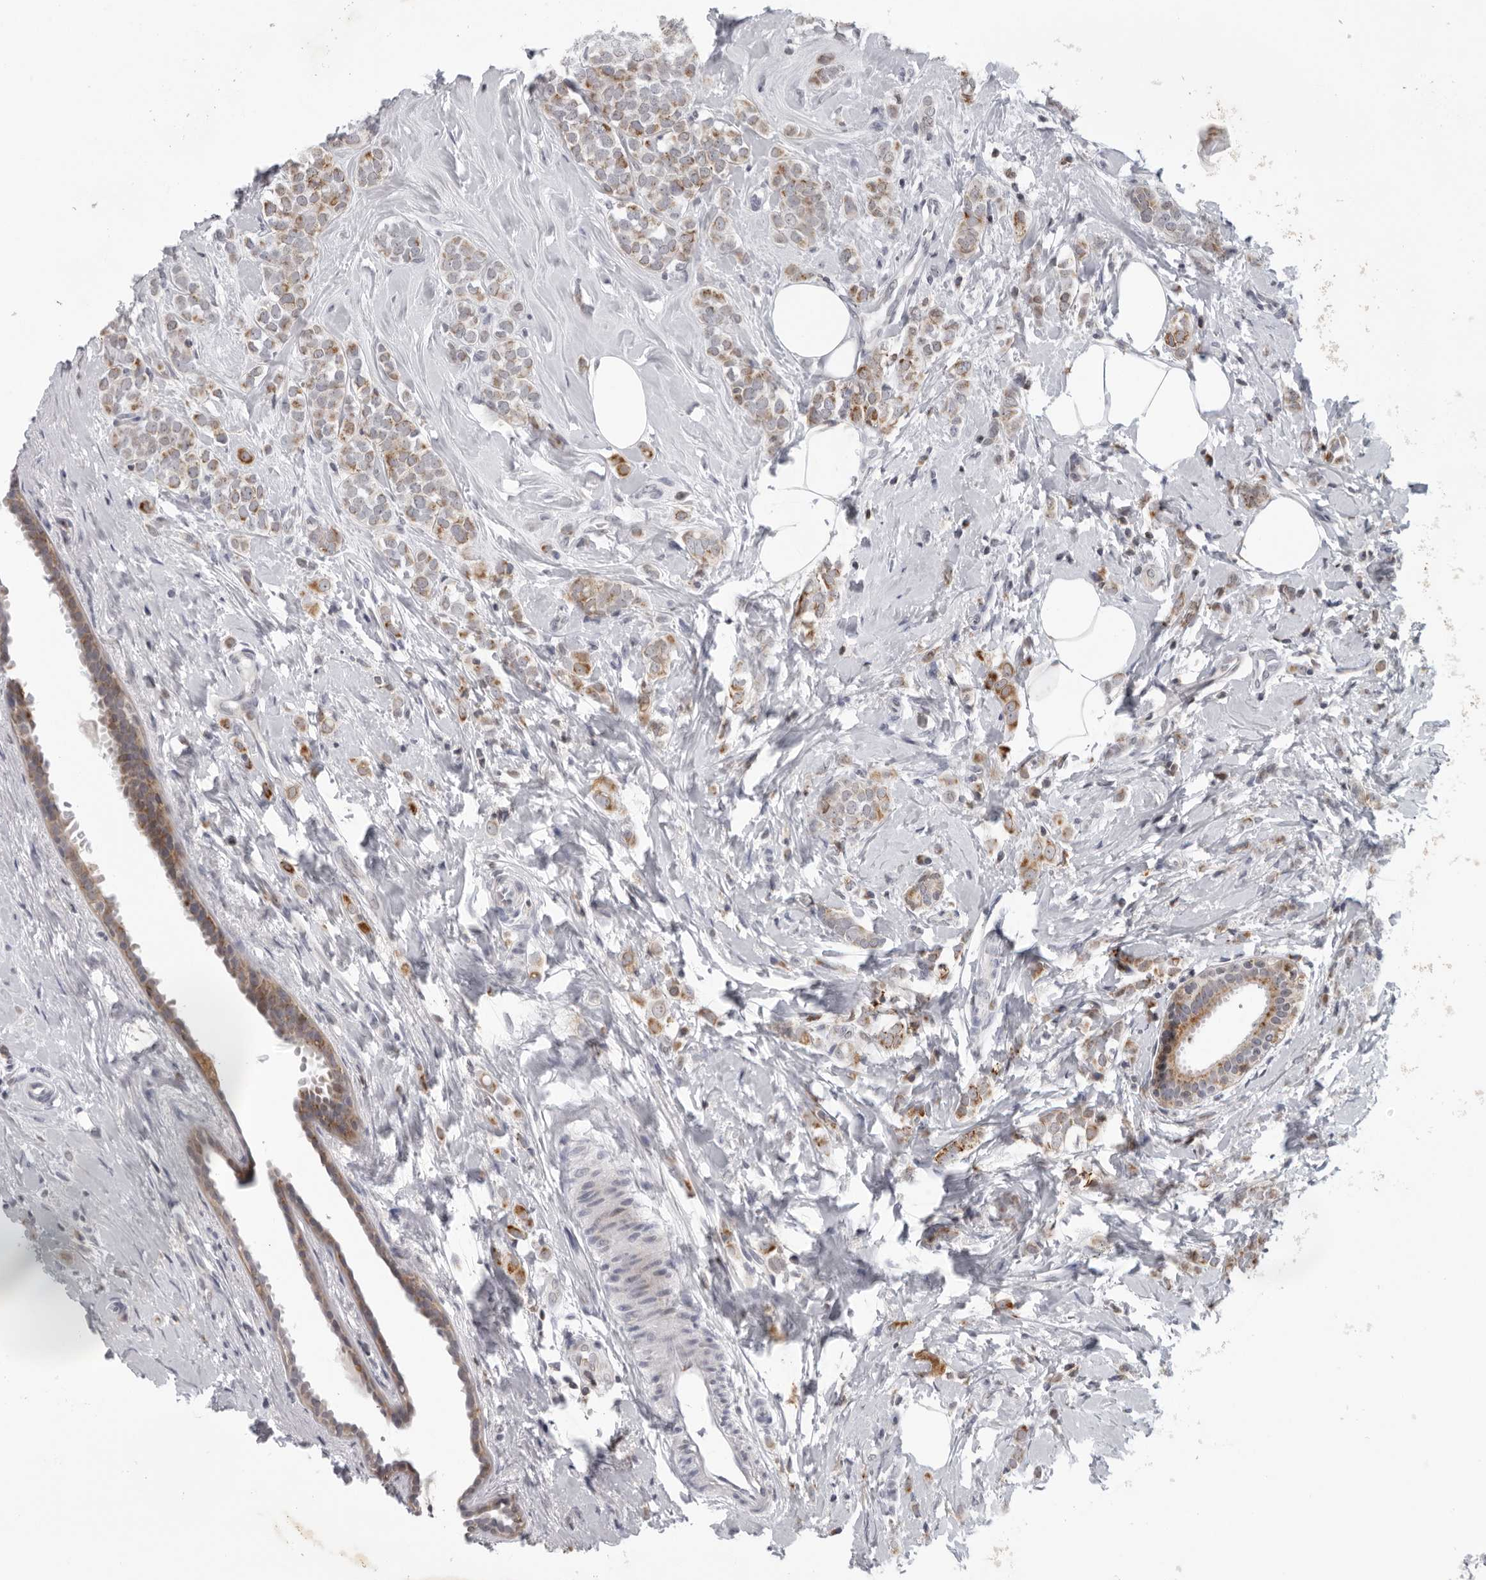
{"staining": {"intensity": "moderate", "quantity": ">75%", "location": "cytoplasmic/membranous"}, "tissue": "breast cancer", "cell_type": "Tumor cells", "image_type": "cancer", "snomed": [{"axis": "morphology", "description": "Lobular carcinoma"}, {"axis": "topography", "description": "Breast"}], "caption": "Breast cancer stained for a protein (brown) displays moderate cytoplasmic/membranous positive expression in approximately >75% of tumor cells.", "gene": "CPT2", "patient": {"sex": "female", "age": 47}}